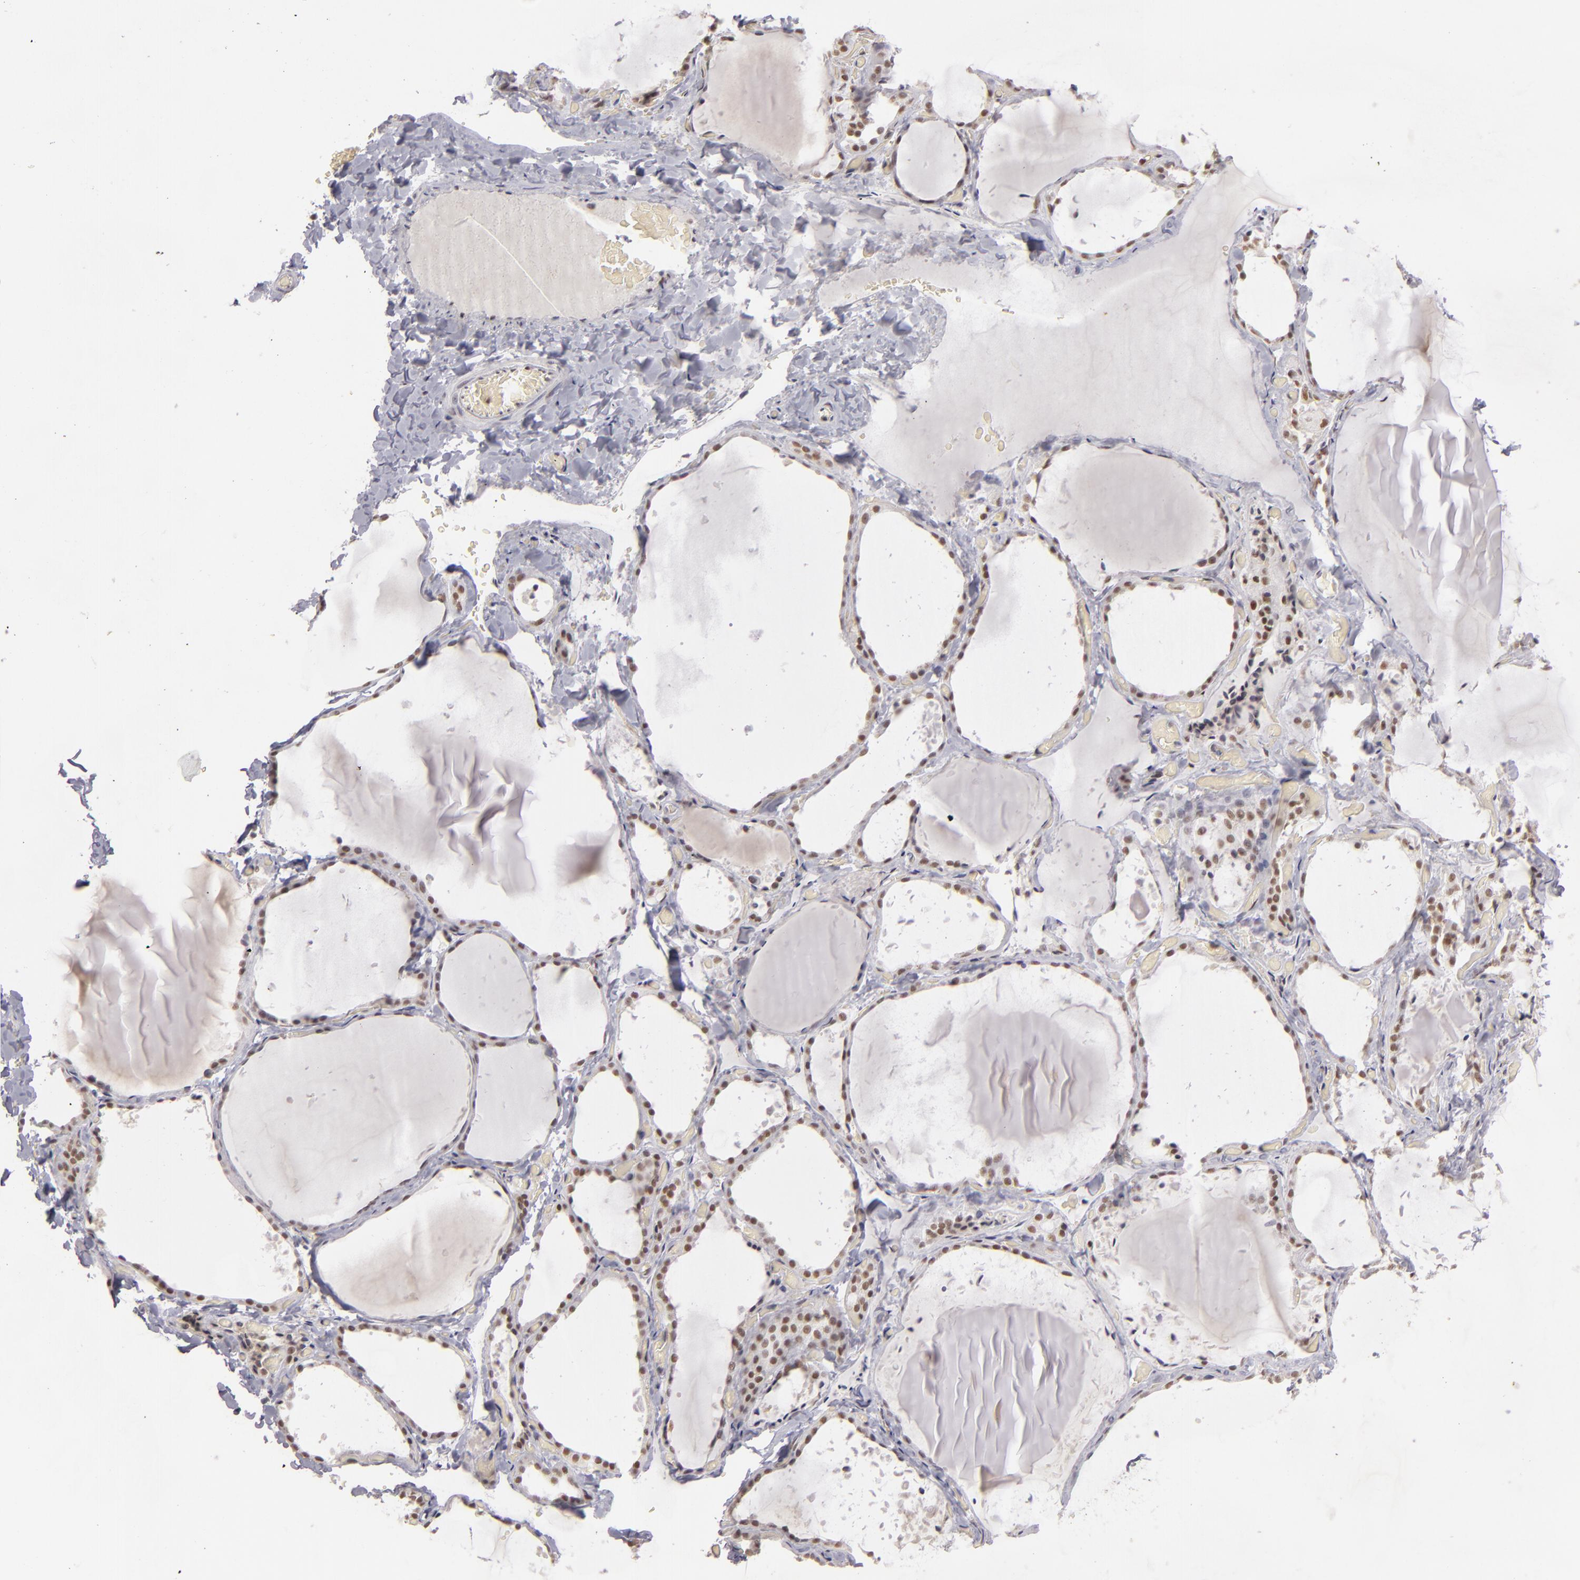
{"staining": {"intensity": "moderate", "quantity": ">75%", "location": "nuclear"}, "tissue": "thyroid gland", "cell_type": "Glandular cells", "image_type": "normal", "snomed": [{"axis": "morphology", "description": "Normal tissue, NOS"}, {"axis": "topography", "description": "Thyroid gland"}], "caption": "Protein expression by IHC shows moderate nuclear expression in about >75% of glandular cells in unremarkable thyroid gland. Immunohistochemistry stains the protein in brown and the nuclei are stained blue.", "gene": "DAXX", "patient": {"sex": "female", "age": 22}}